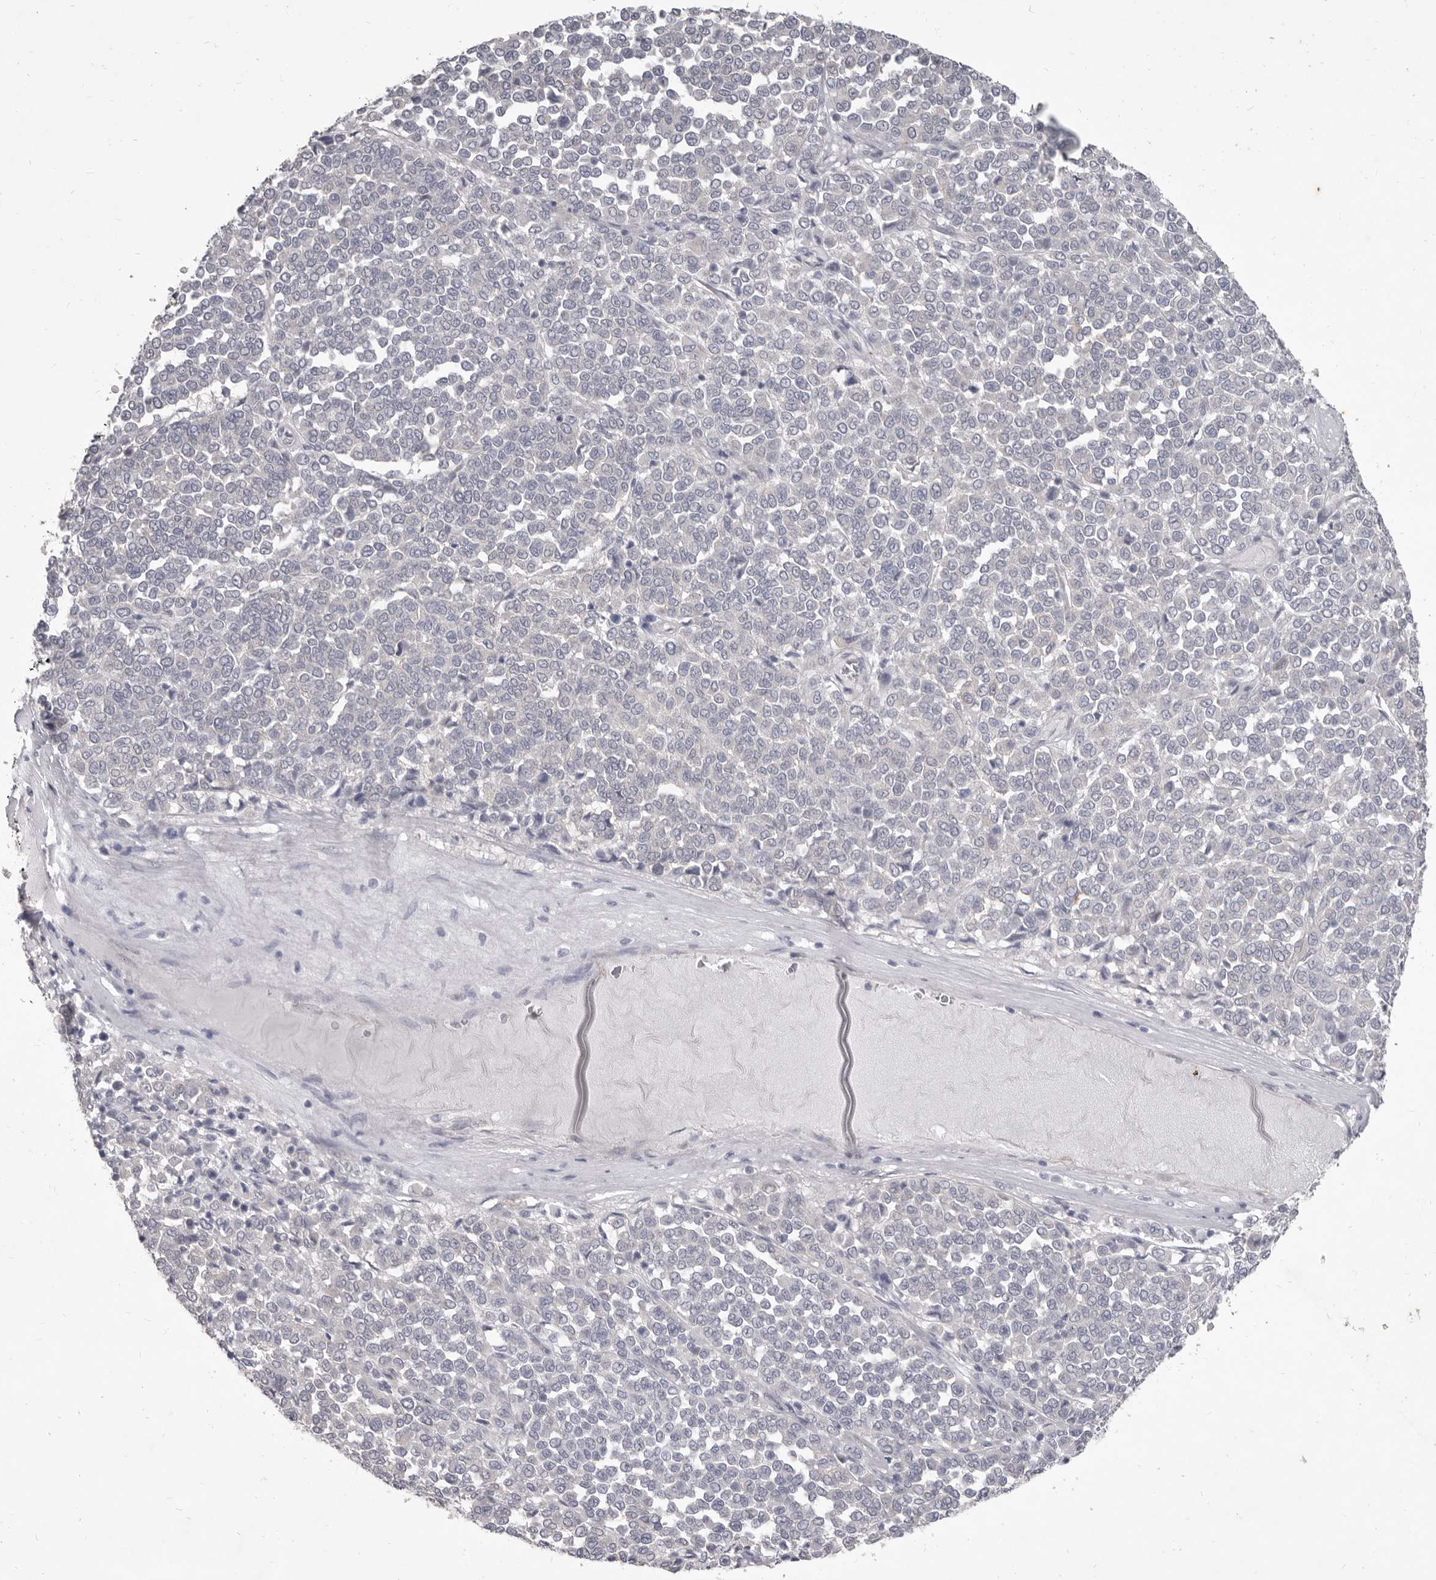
{"staining": {"intensity": "negative", "quantity": "none", "location": "none"}, "tissue": "melanoma", "cell_type": "Tumor cells", "image_type": "cancer", "snomed": [{"axis": "morphology", "description": "Malignant melanoma, Metastatic site"}, {"axis": "topography", "description": "Pancreas"}], "caption": "Histopathology image shows no significant protein expression in tumor cells of melanoma. (DAB (3,3'-diaminobenzidine) immunohistochemistry, high magnification).", "gene": "GSK3B", "patient": {"sex": "female", "age": 30}}